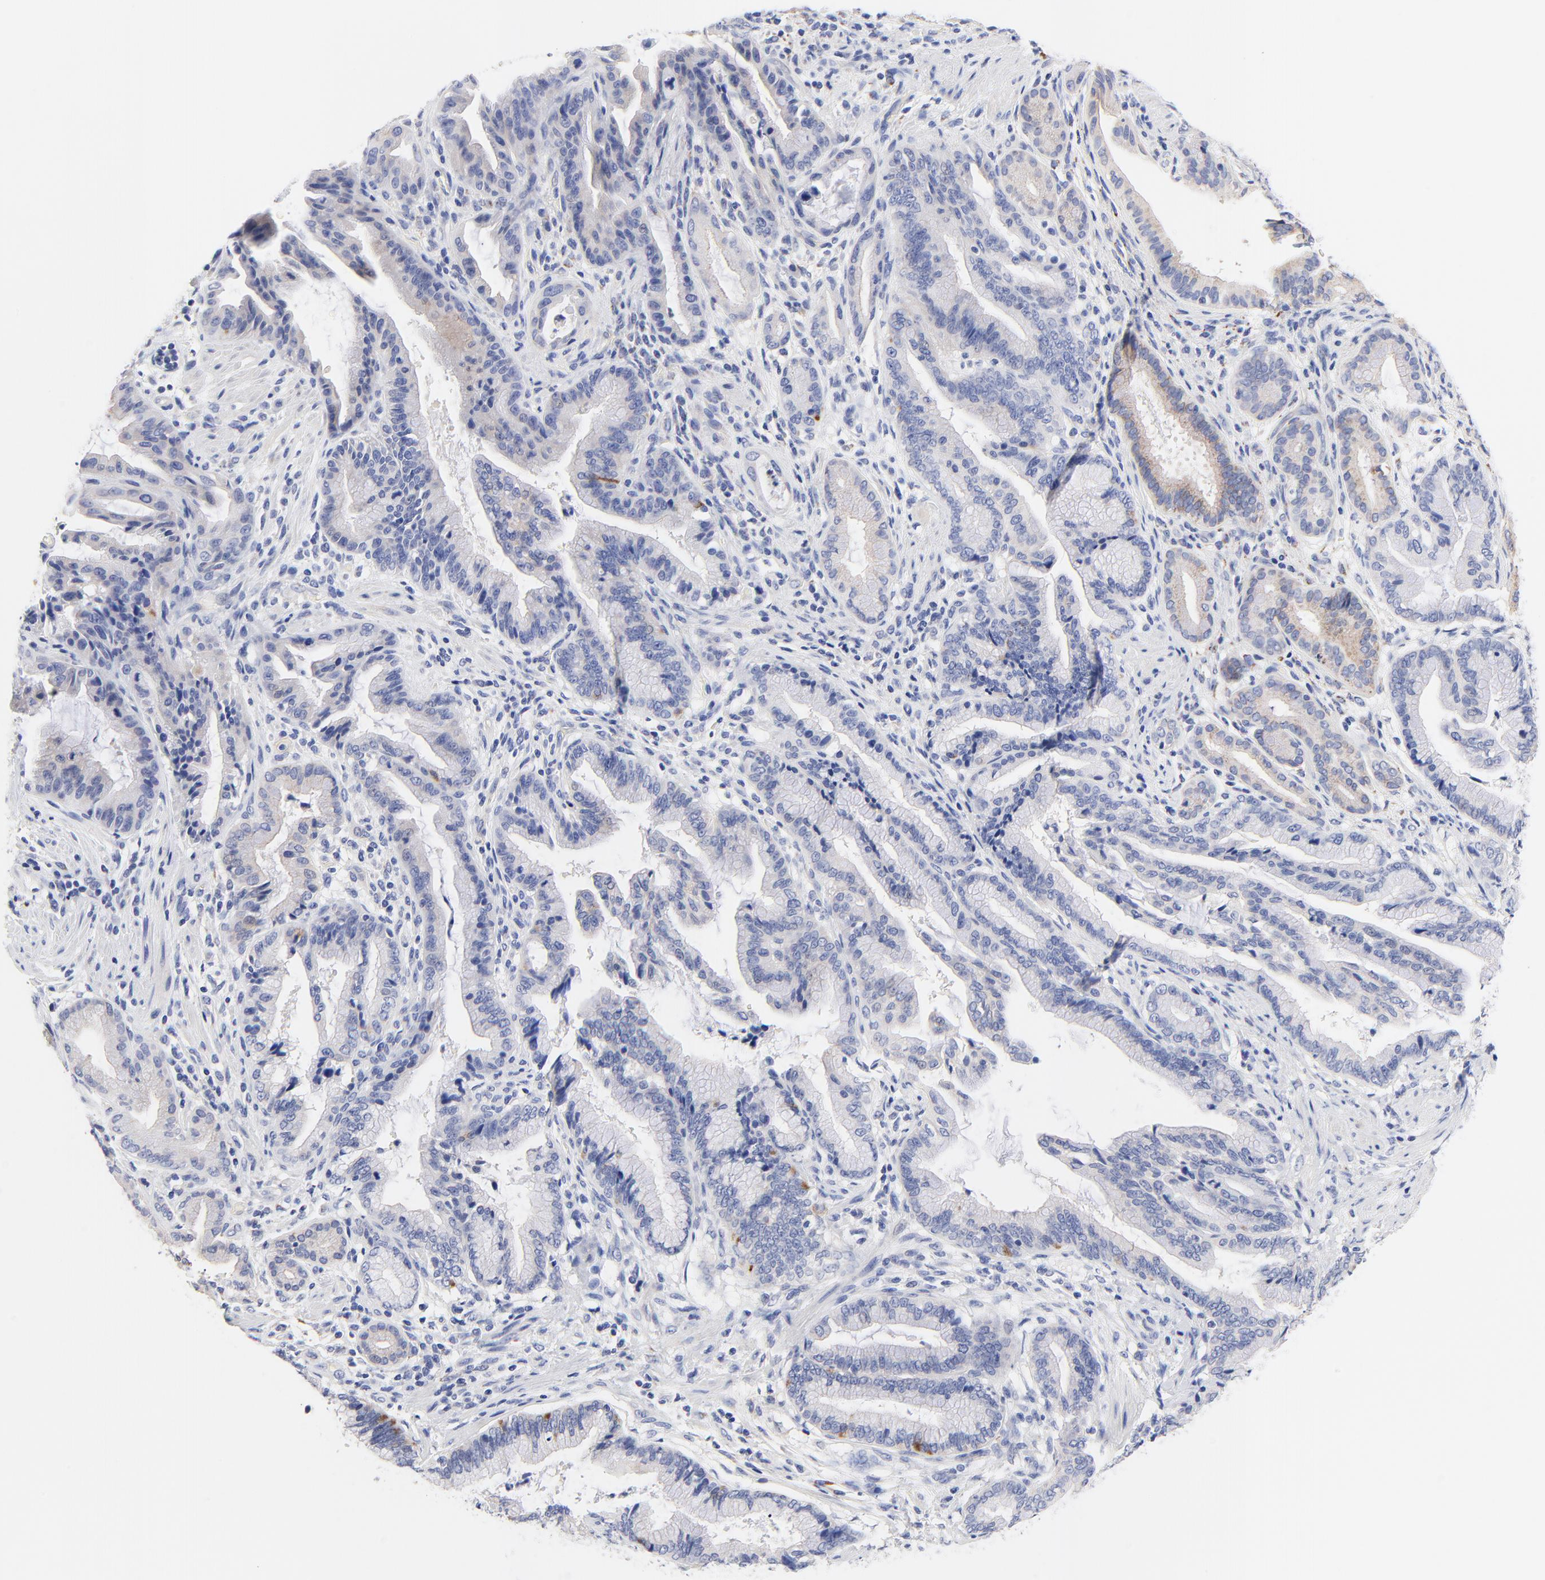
{"staining": {"intensity": "moderate", "quantity": "<25%", "location": "cytoplasmic/membranous"}, "tissue": "pancreatic cancer", "cell_type": "Tumor cells", "image_type": "cancer", "snomed": [{"axis": "morphology", "description": "Adenocarcinoma, NOS"}, {"axis": "topography", "description": "Pancreas"}], "caption": "Protein staining of pancreatic cancer tissue displays moderate cytoplasmic/membranous staining in about <25% of tumor cells.", "gene": "FBXO10", "patient": {"sex": "female", "age": 64}}